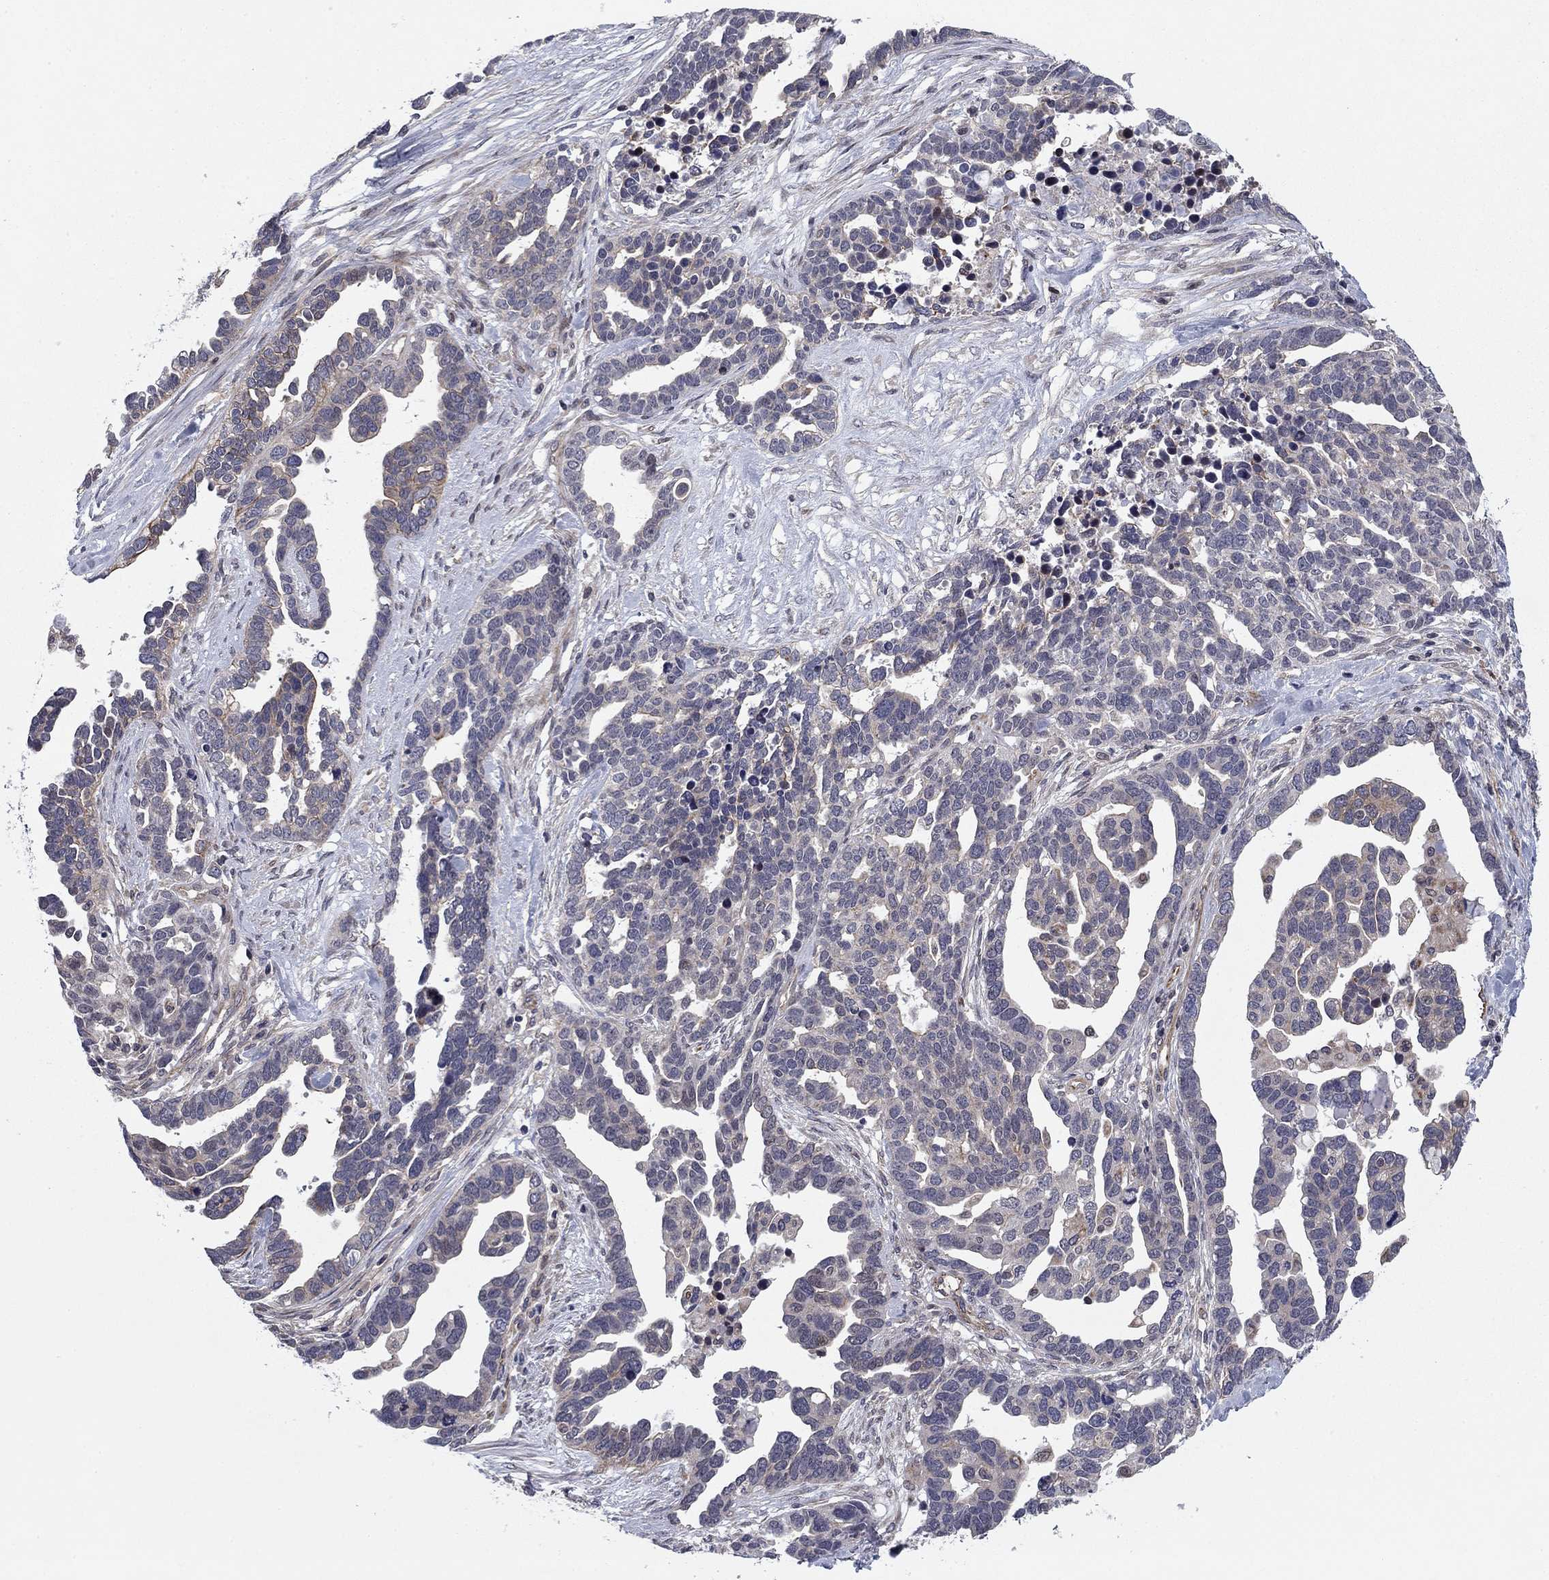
{"staining": {"intensity": "weak", "quantity": "<25%", "location": "cytoplasmic/membranous"}, "tissue": "ovarian cancer", "cell_type": "Tumor cells", "image_type": "cancer", "snomed": [{"axis": "morphology", "description": "Cystadenocarcinoma, serous, NOS"}, {"axis": "topography", "description": "Ovary"}], "caption": "High magnification brightfield microscopy of serous cystadenocarcinoma (ovarian) stained with DAB (3,3'-diaminobenzidine) (brown) and counterstained with hematoxylin (blue): tumor cells show no significant staining.", "gene": "BCL11A", "patient": {"sex": "female", "age": 54}}